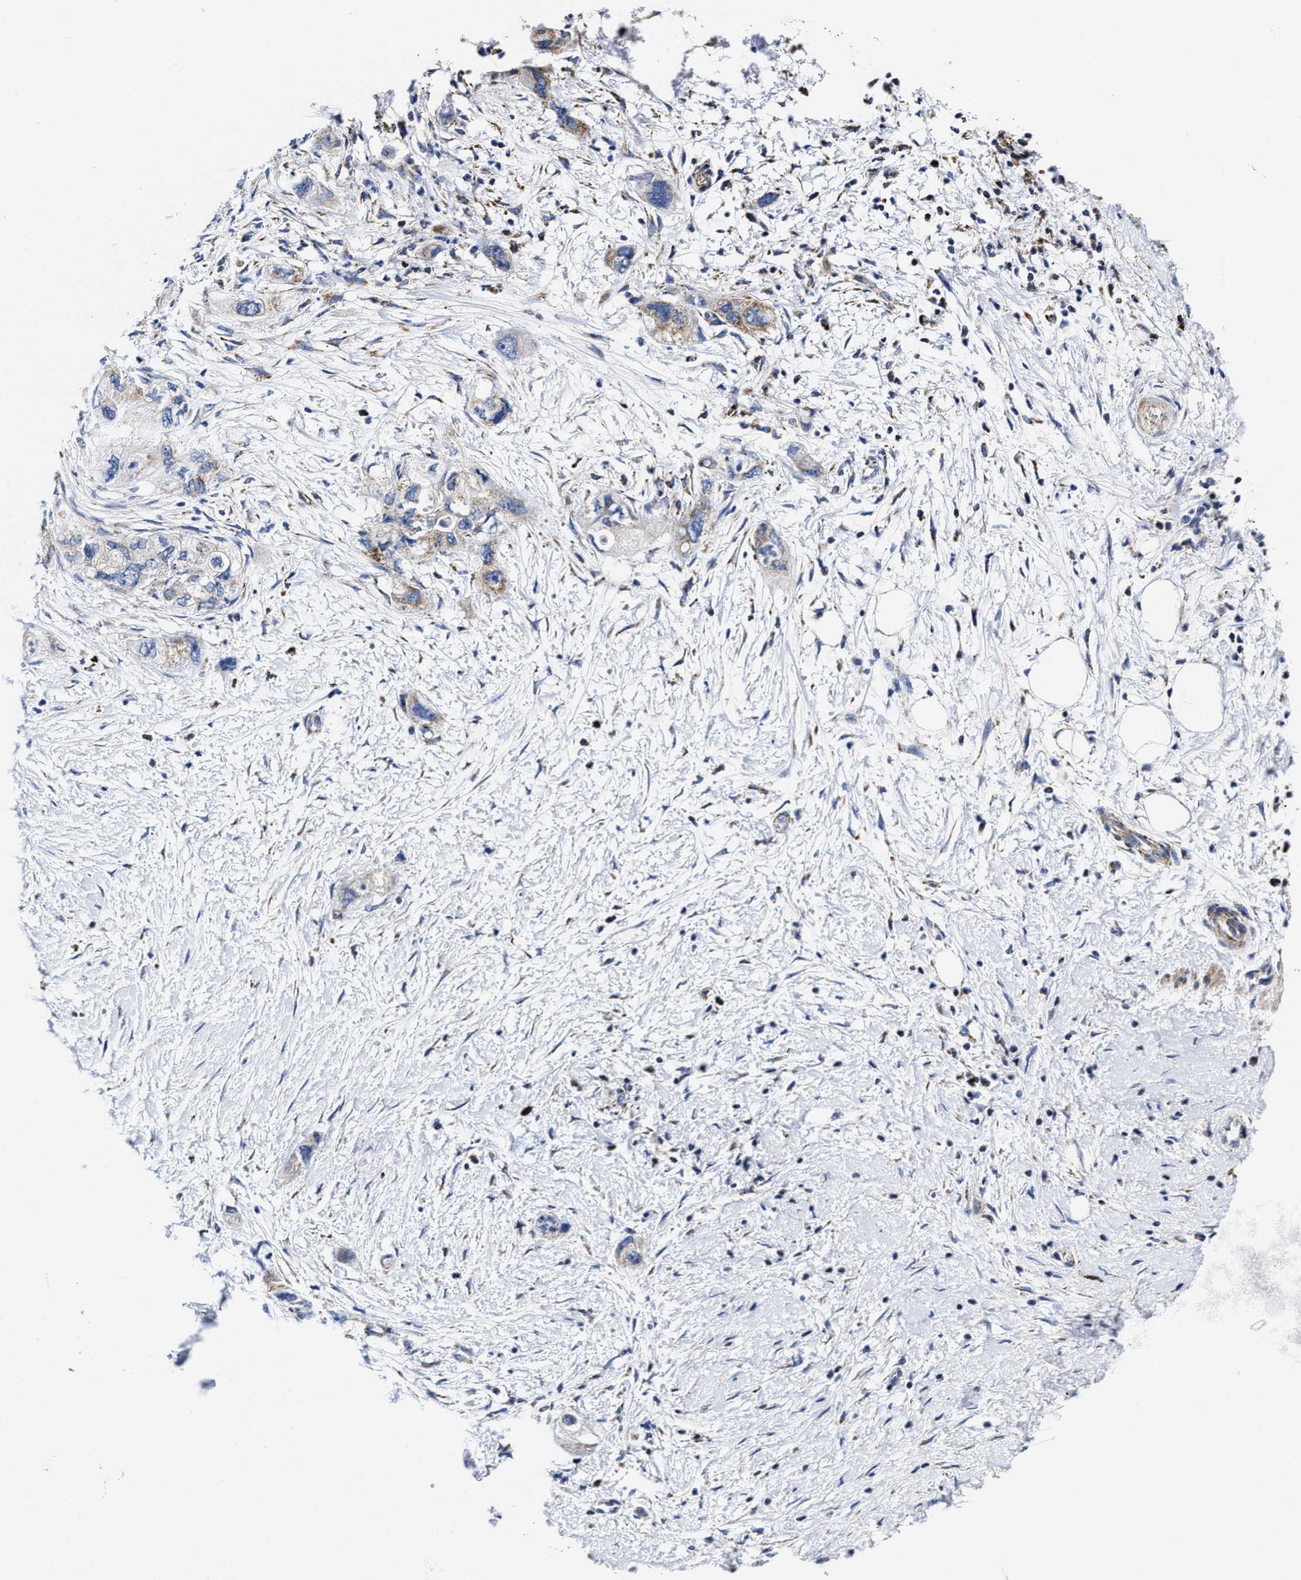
{"staining": {"intensity": "weak", "quantity": "25%-75%", "location": "cytoplasmic/membranous"}, "tissue": "pancreatic cancer", "cell_type": "Tumor cells", "image_type": "cancer", "snomed": [{"axis": "morphology", "description": "Adenocarcinoma, NOS"}, {"axis": "topography", "description": "Pancreas"}], "caption": "A high-resolution image shows IHC staining of pancreatic cancer (adenocarcinoma), which displays weak cytoplasmic/membranous positivity in about 25%-75% of tumor cells.", "gene": "HINT2", "patient": {"sex": "female", "age": 73}}